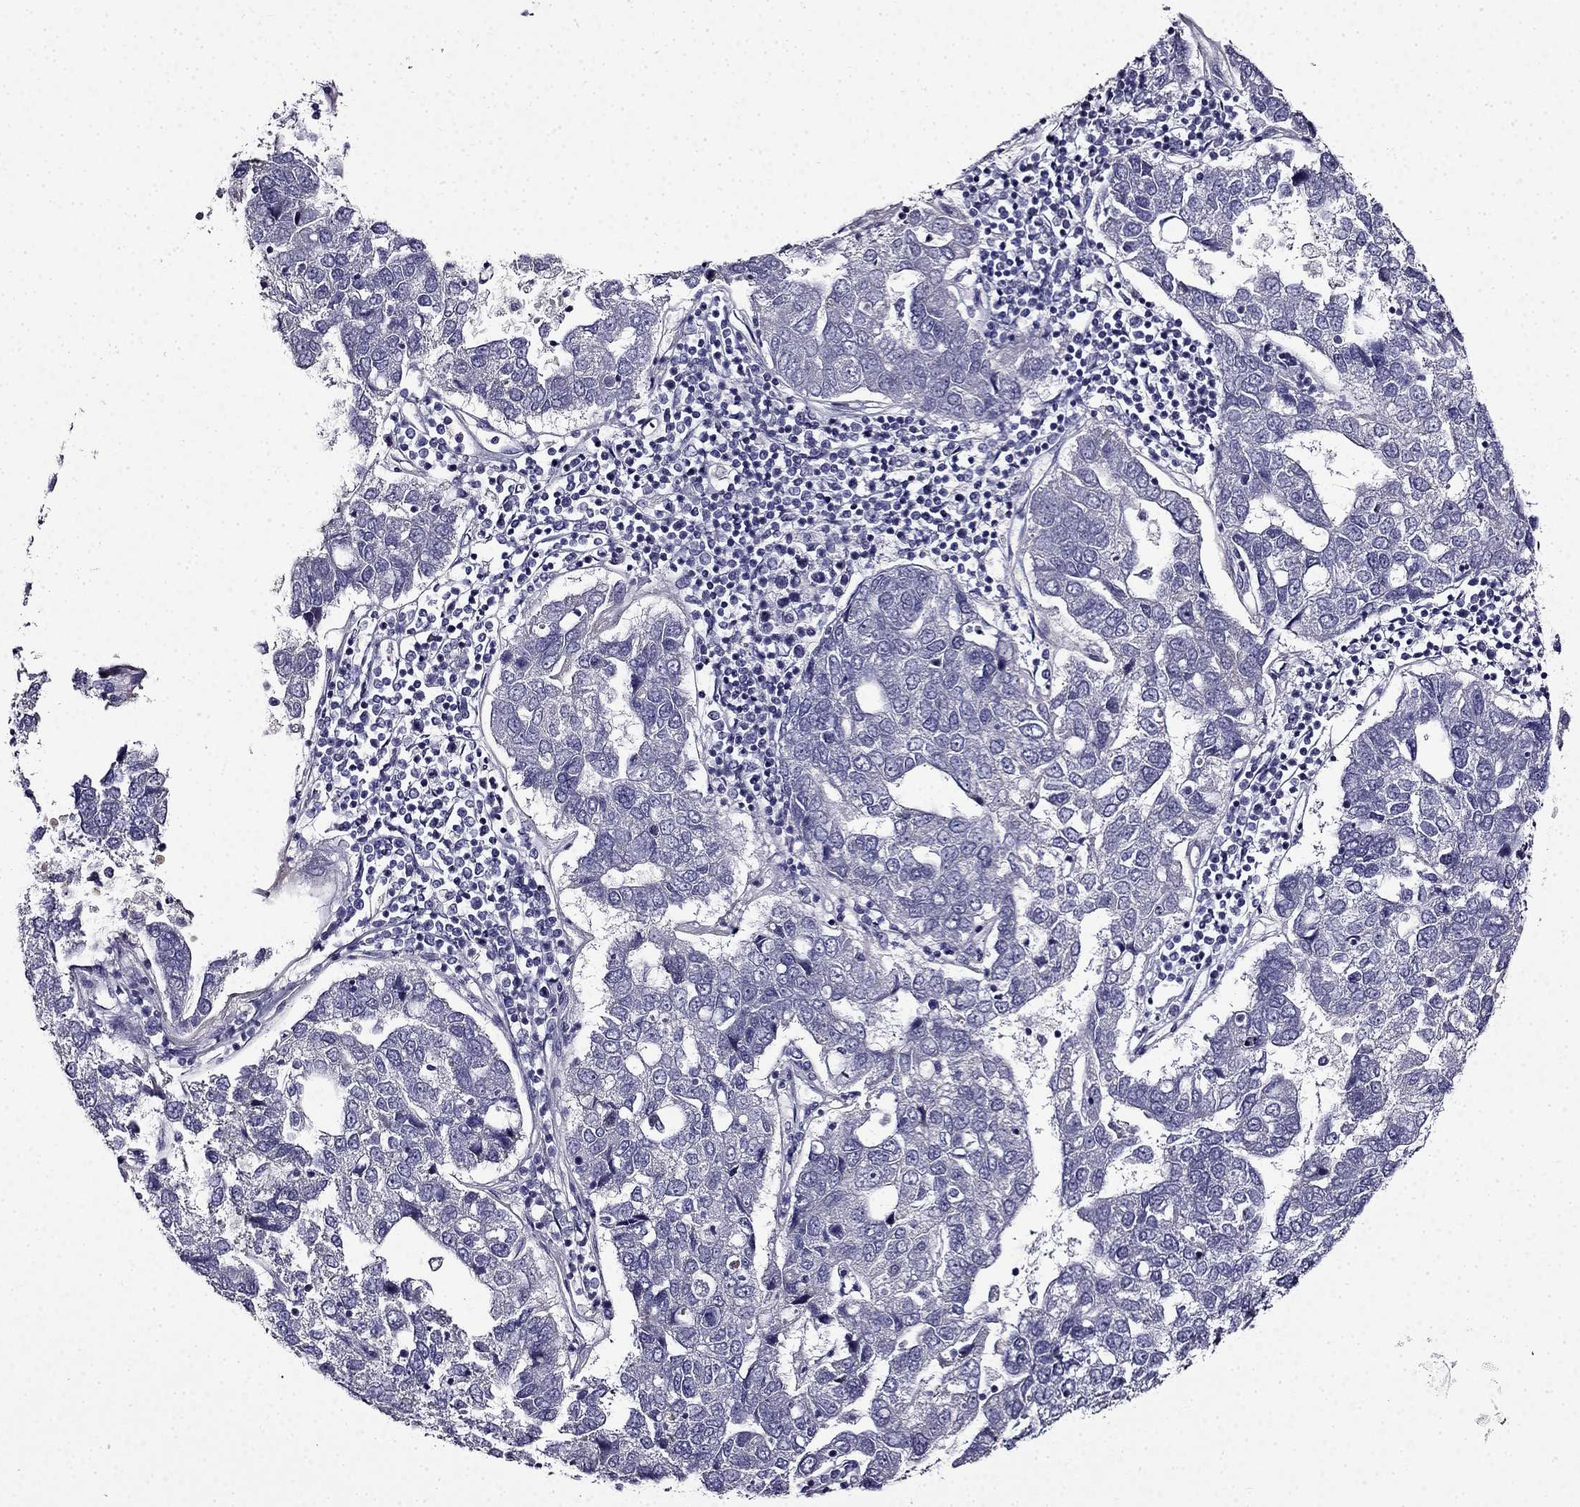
{"staining": {"intensity": "negative", "quantity": "none", "location": "none"}, "tissue": "pancreatic cancer", "cell_type": "Tumor cells", "image_type": "cancer", "snomed": [{"axis": "morphology", "description": "Adenocarcinoma, NOS"}, {"axis": "topography", "description": "Pancreas"}], "caption": "This image is of pancreatic cancer stained with immunohistochemistry (IHC) to label a protein in brown with the nuclei are counter-stained blue. There is no positivity in tumor cells.", "gene": "TMEM266", "patient": {"sex": "female", "age": 61}}